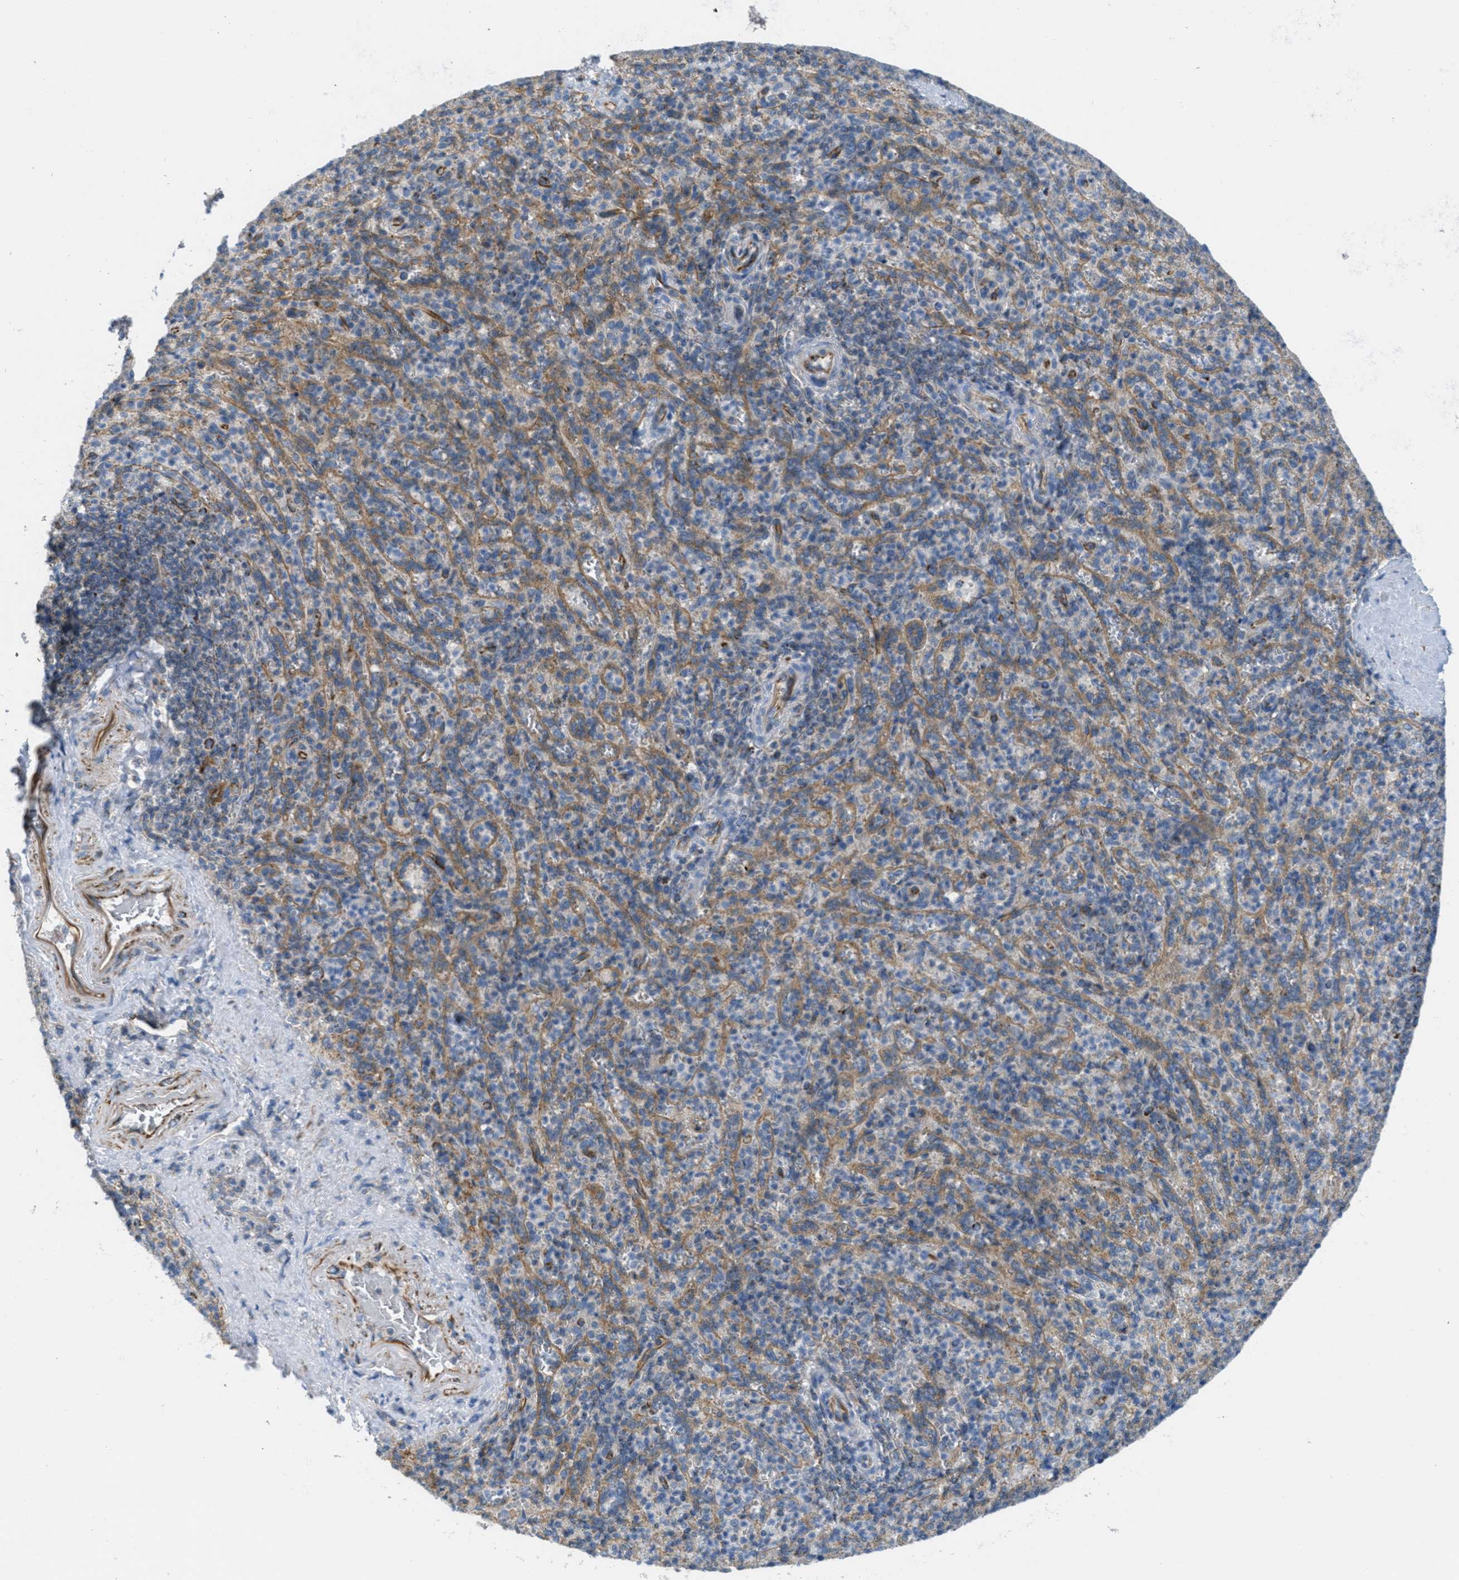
{"staining": {"intensity": "strong", "quantity": "<25%", "location": "cytoplasmic/membranous"}, "tissue": "spleen", "cell_type": "Cells in red pulp", "image_type": "normal", "snomed": [{"axis": "morphology", "description": "Normal tissue, NOS"}, {"axis": "topography", "description": "Spleen"}], "caption": "Cells in red pulp exhibit strong cytoplasmic/membranous positivity in approximately <25% of cells in unremarkable spleen.", "gene": "BTN3A1", "patient": {"sex": "male", "age": 36}}